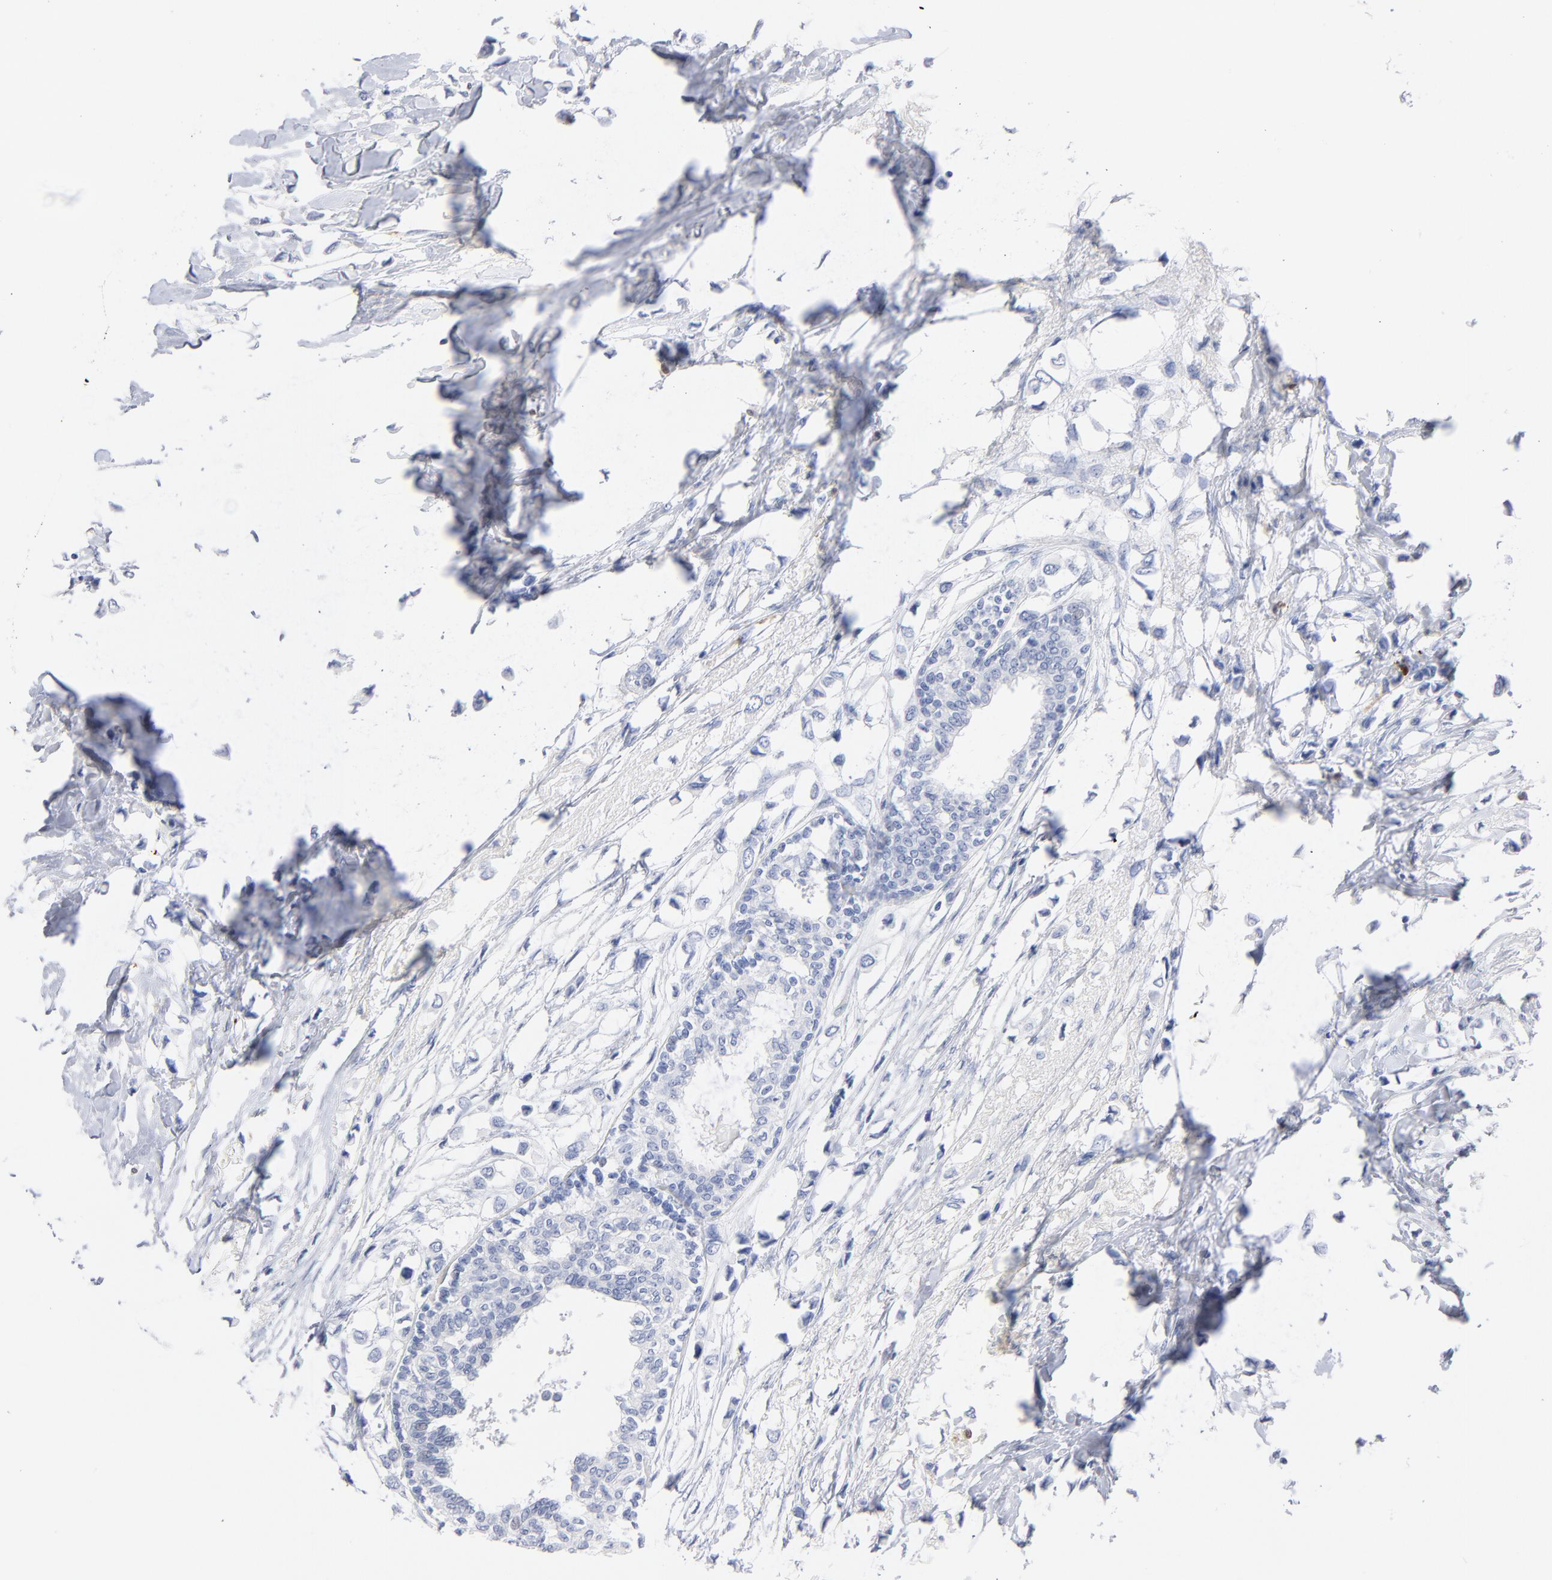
{"staining": {"intensity": "negative", "quantity": "none", "location": "none"}, "tissue": "breast cancer", "cell_type": "Tumor cells", "image_type": "cancer", "snomed": [{"axis": "morphology", "description": "Lobular carcinoma"}, {"axis": "topography", "description": "Breast"}], "caption": "This is an immunohistochemistry (IHC) image of human breast cancer. There is no expression in tumor cells.", "gene": "IFIT2", "patient": {"sex": "female", "age": 51}}